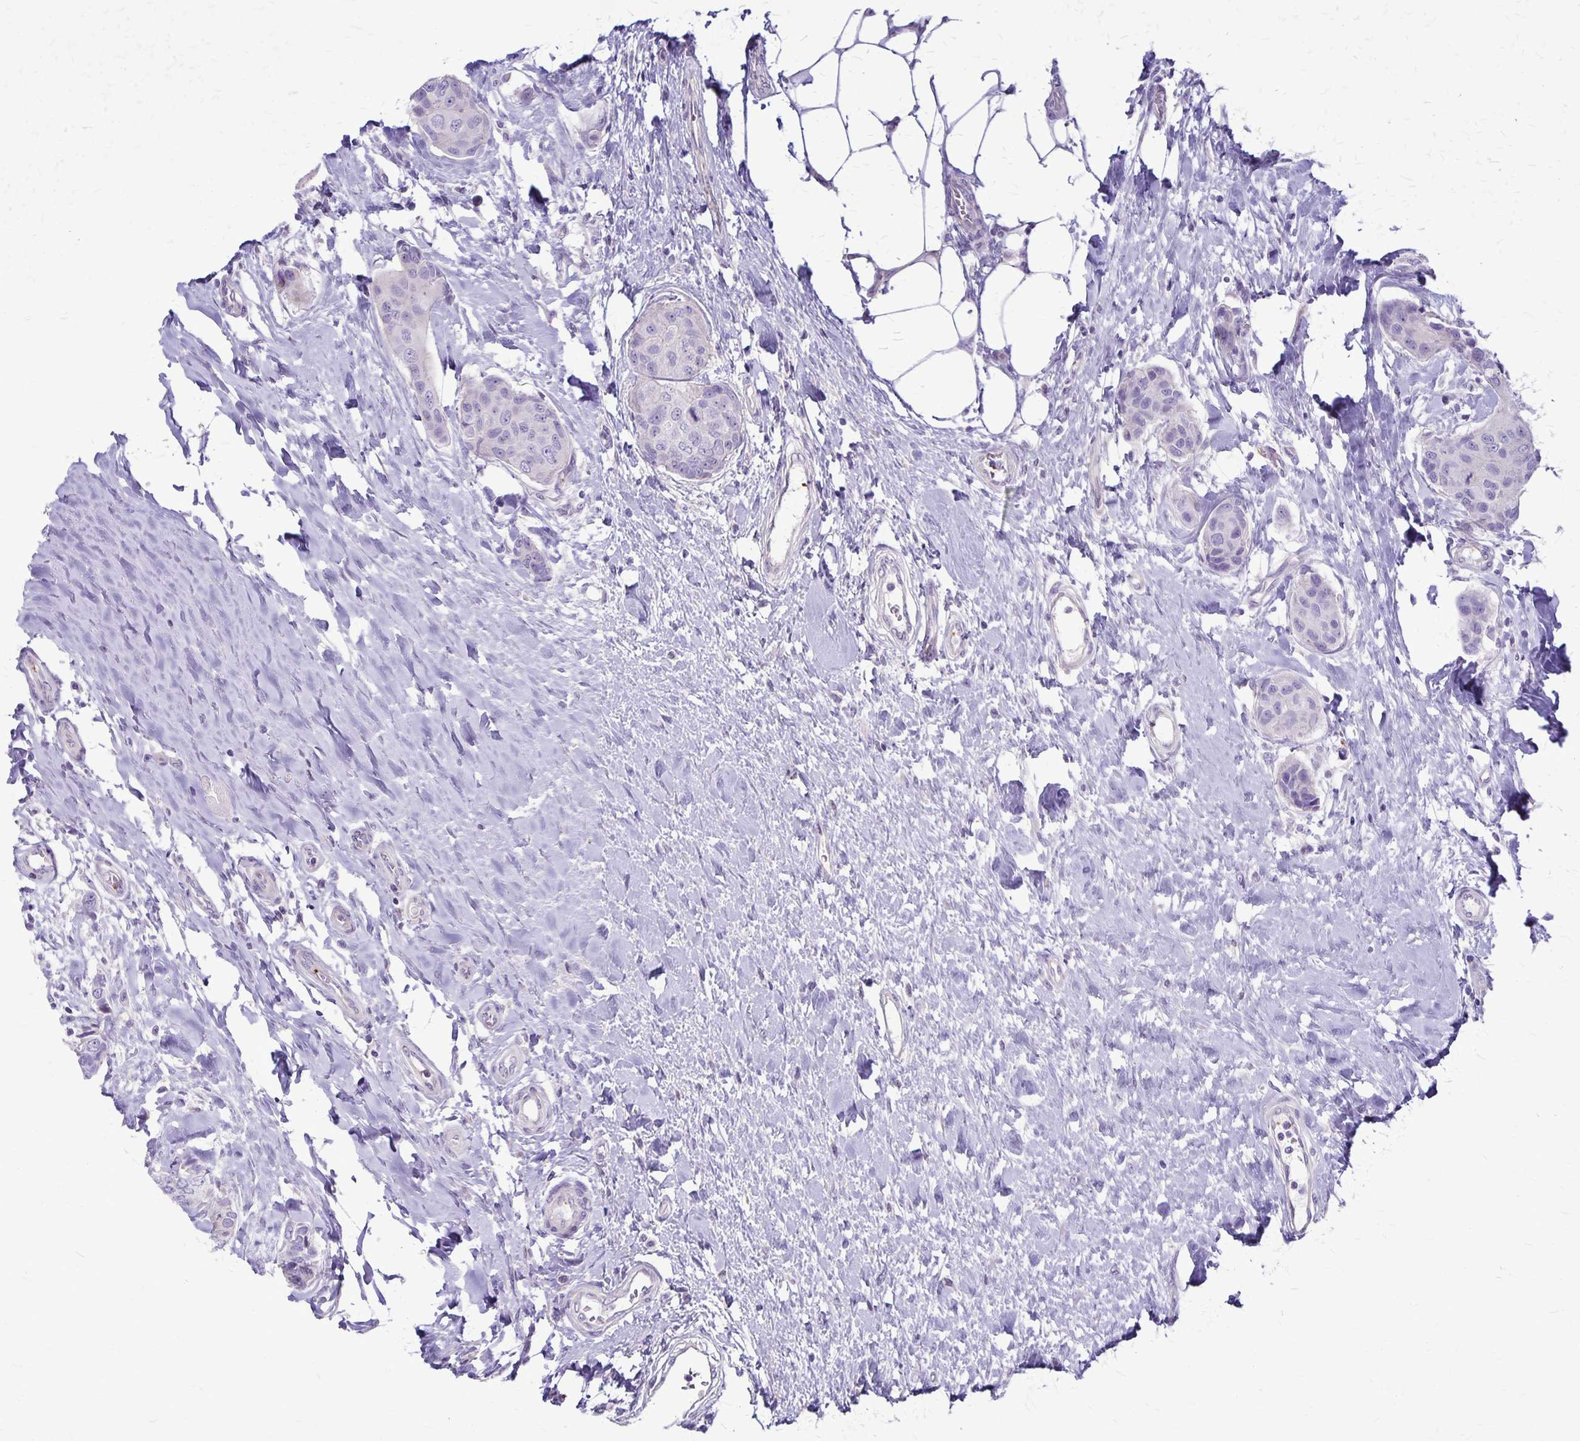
{"staining": {"intensity": "negative", "quantity": "none", "location": "none"}, "tissue": "breast cancer", "cell_type": "Tumor cells", "image_type": "cancer", "snomed": [{"axis": "morphology", "description": "Duct carcinoma"}, {"axis": "topography", "description": "Breast"}], "caption": "There is no significant staining in tumor cells of breast cancer (infiltrating ductal carcinoma).", "gene": "GP9", "patient": {"sex": "female", "age": 80}}